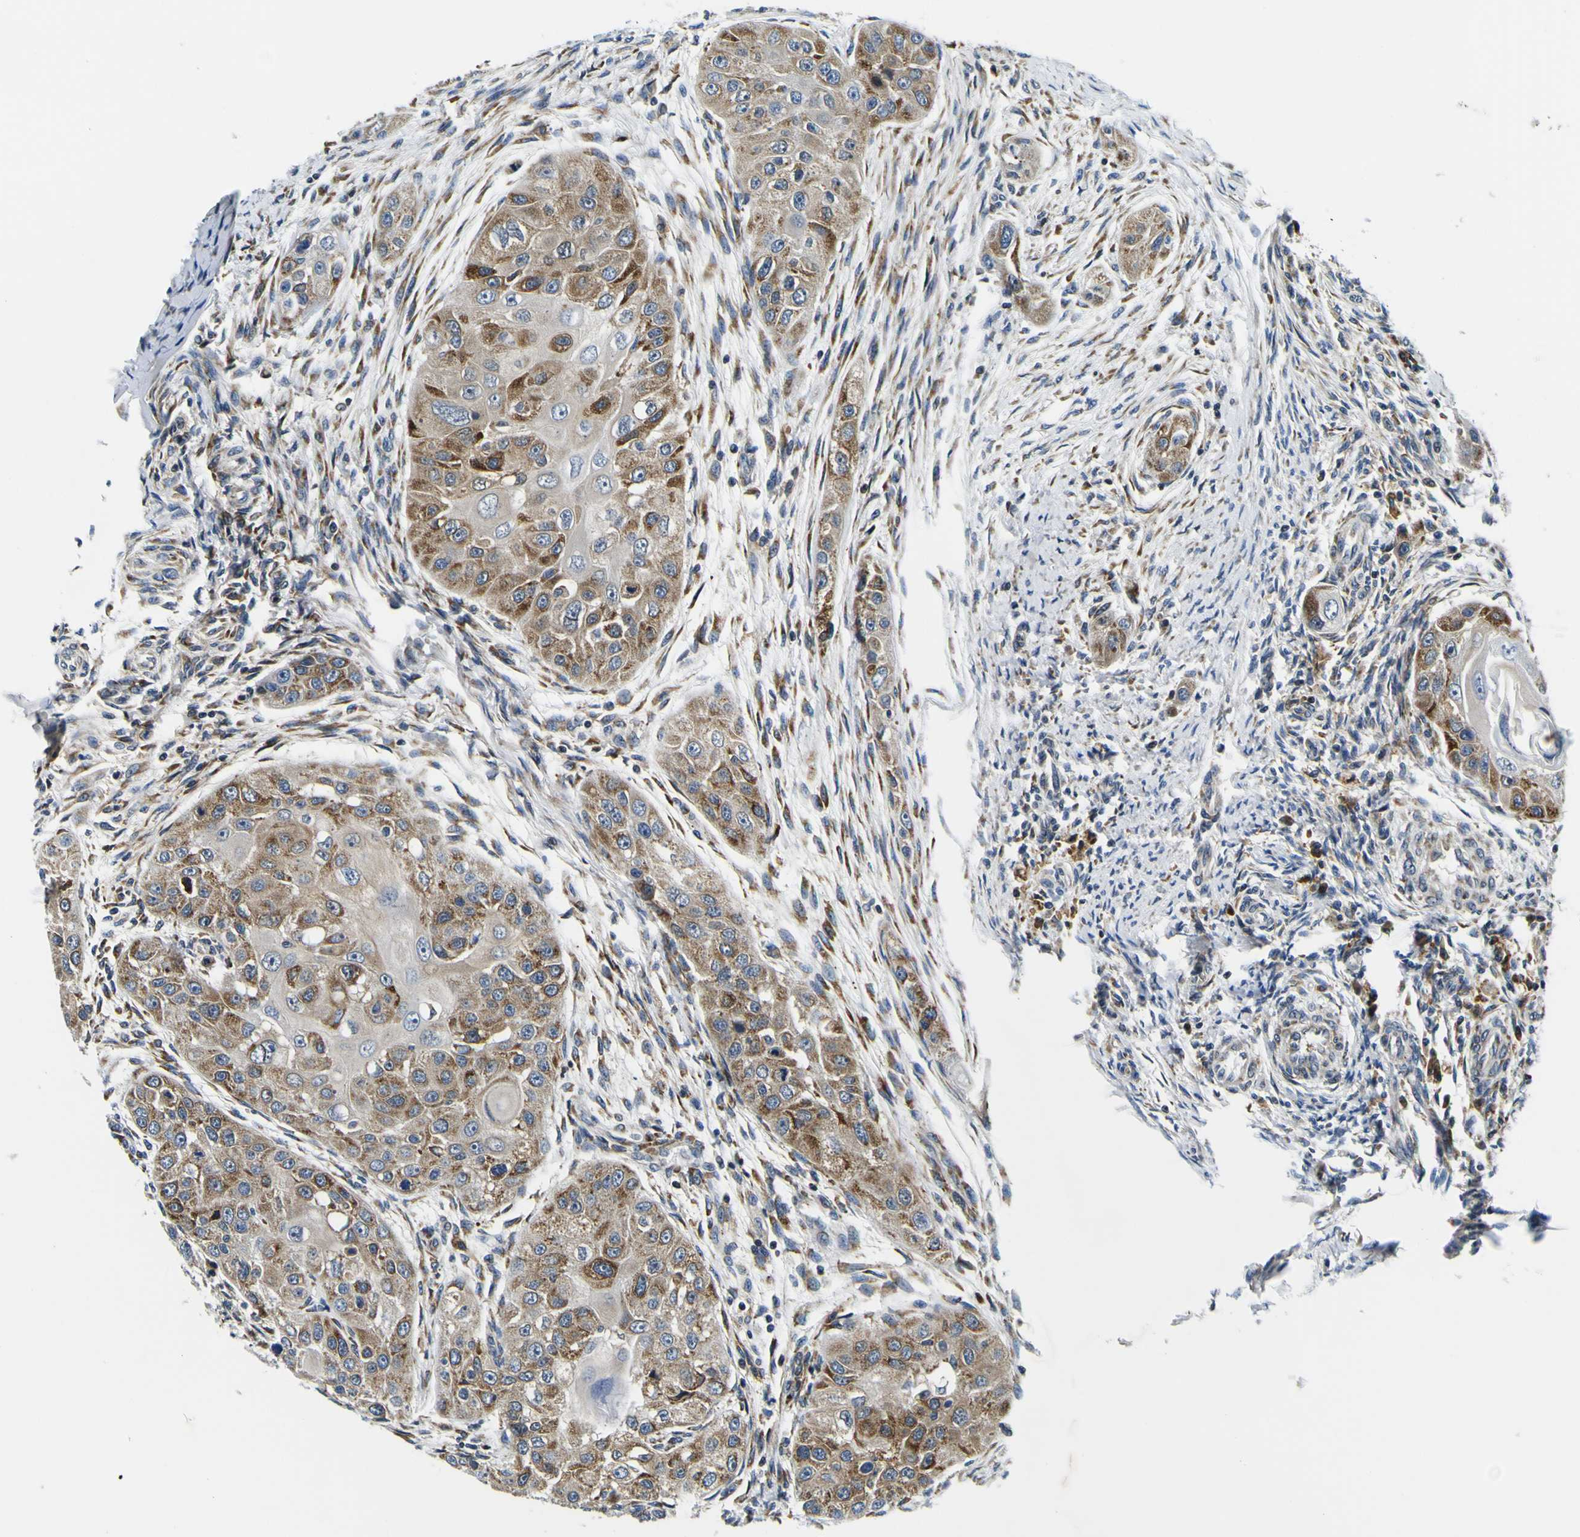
{"staining": {"intensity": "moderate", "quantity": ">75%", "location": "cytoplasmic/membranous"}, "tissue": "head and neck cancer", "cell_type": "Tumor cells", "image_type": "cancer", "snomed": [{"axis": "morphology", "description": "Normal tissue, NOS"}, {"axis": "morphology", "description": "Squamous cell carcinoma, NOS"}, {"axis": "topography", "description": "Skeletal muscle"}, {"axis": "topography", "description": "Head-Neck"}], "caption": "Immunohistochemical staining of squamous cell carcinoma (head and neck) demonstrates moderate cytoplasmic/membranous protein staining in about >75% of tumor cells. The staining is performed using DAB brown chromogen to label protein expression. The nuclei are counter-stained blue using hematoxylin.", "gene": "NLRP3", "patient": {"sex": "male", "age": 51}}